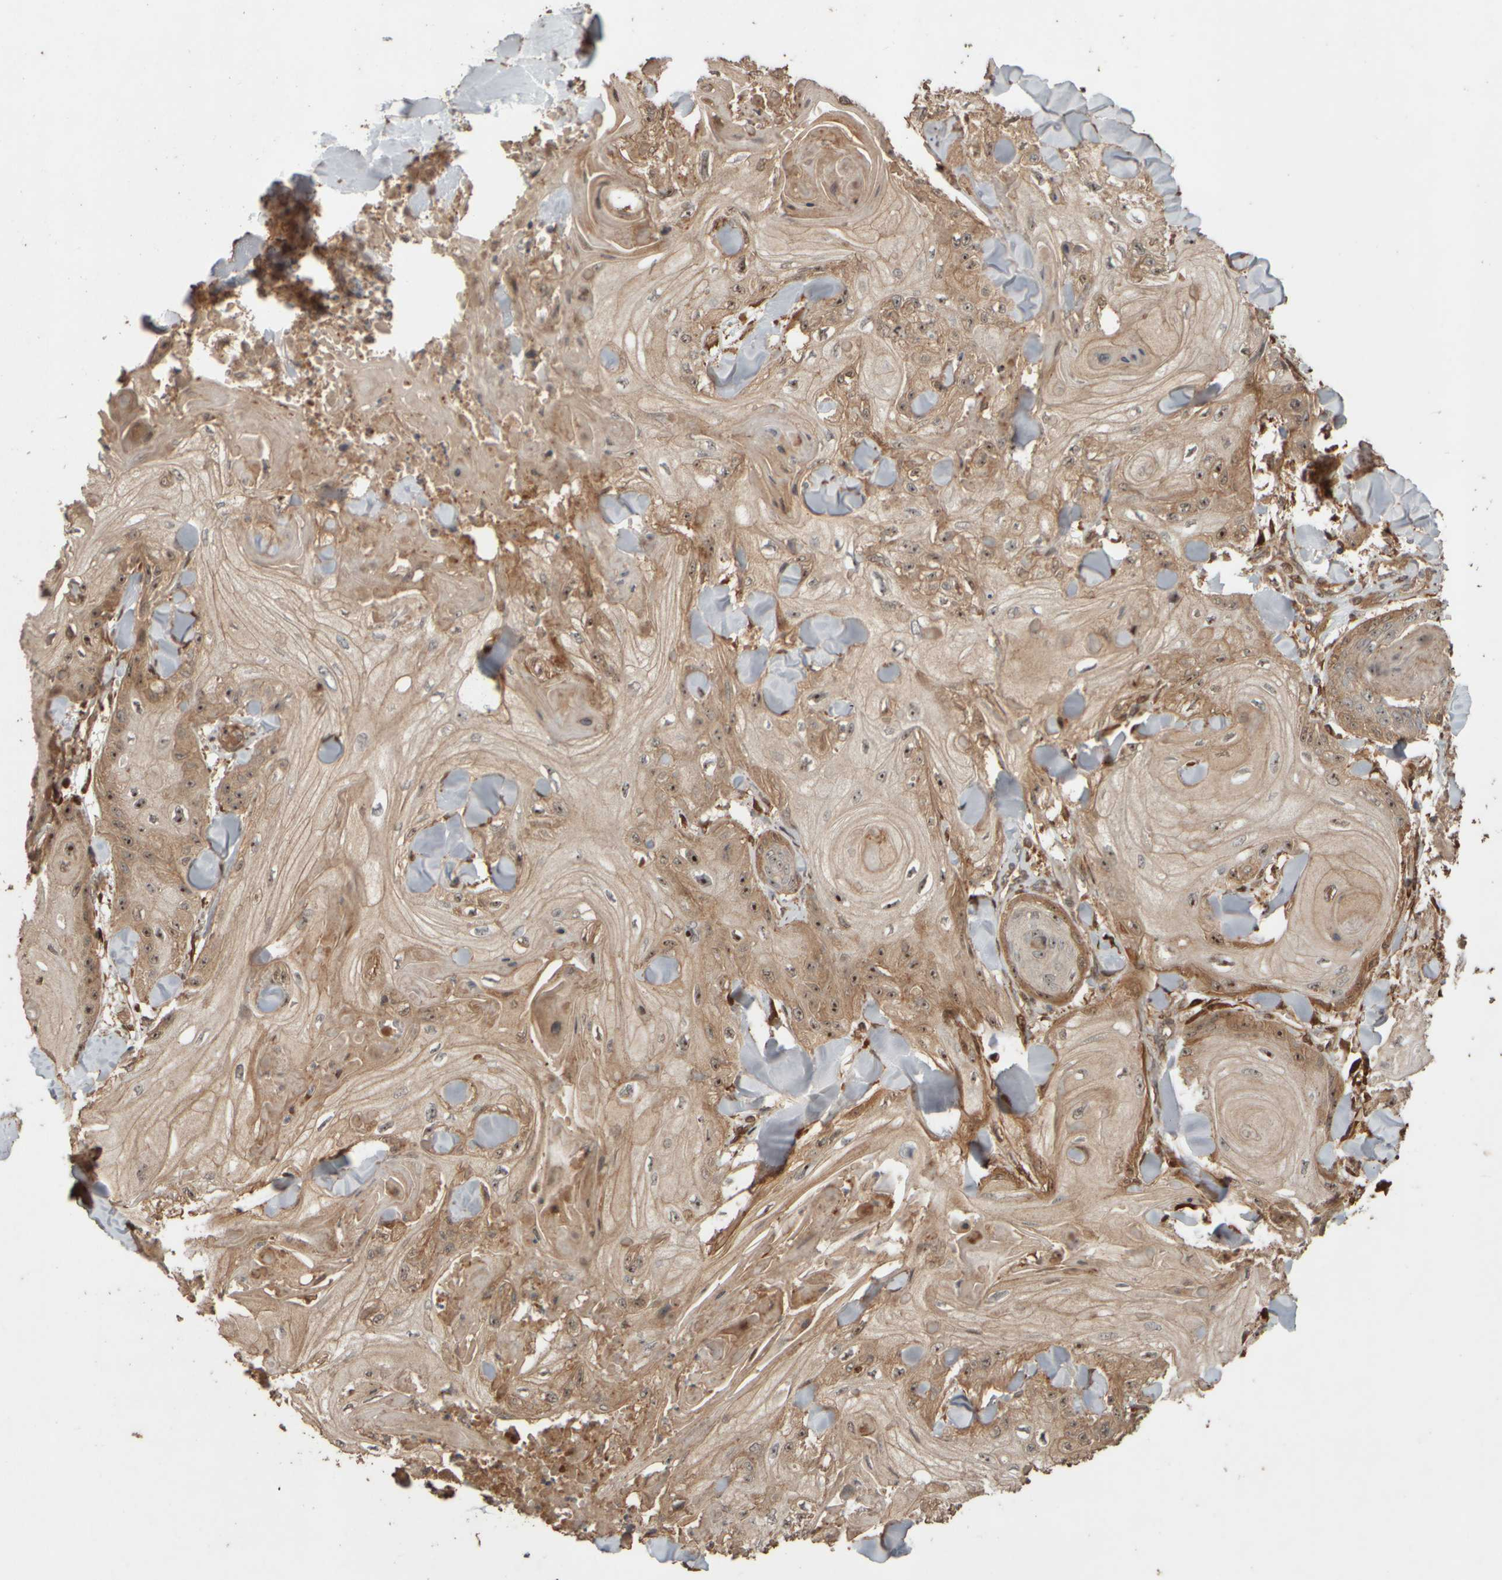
{"staining": {"intensity": "moderate", "quantity": ">75%", "location": "cytoplasmic/membranous,nuclear"}, "tissue": "skin cancer", "cell_type": "Tumor cells", "image_type": "cancer", "snomed": [{"axis": "morphology", "description": "Squamous cell carcinoma, NOS"}, {"axis": "topography", "description": "Skin"}], "caption": "Immunohistochemical staining of human skin cancer demonstrates moderate cytoplasmic/membranous and nuclear protein expression in approximately >75% of tumor cells.", "gene": "SPHK1", "patient": {"sex": "male", "age": 74}}